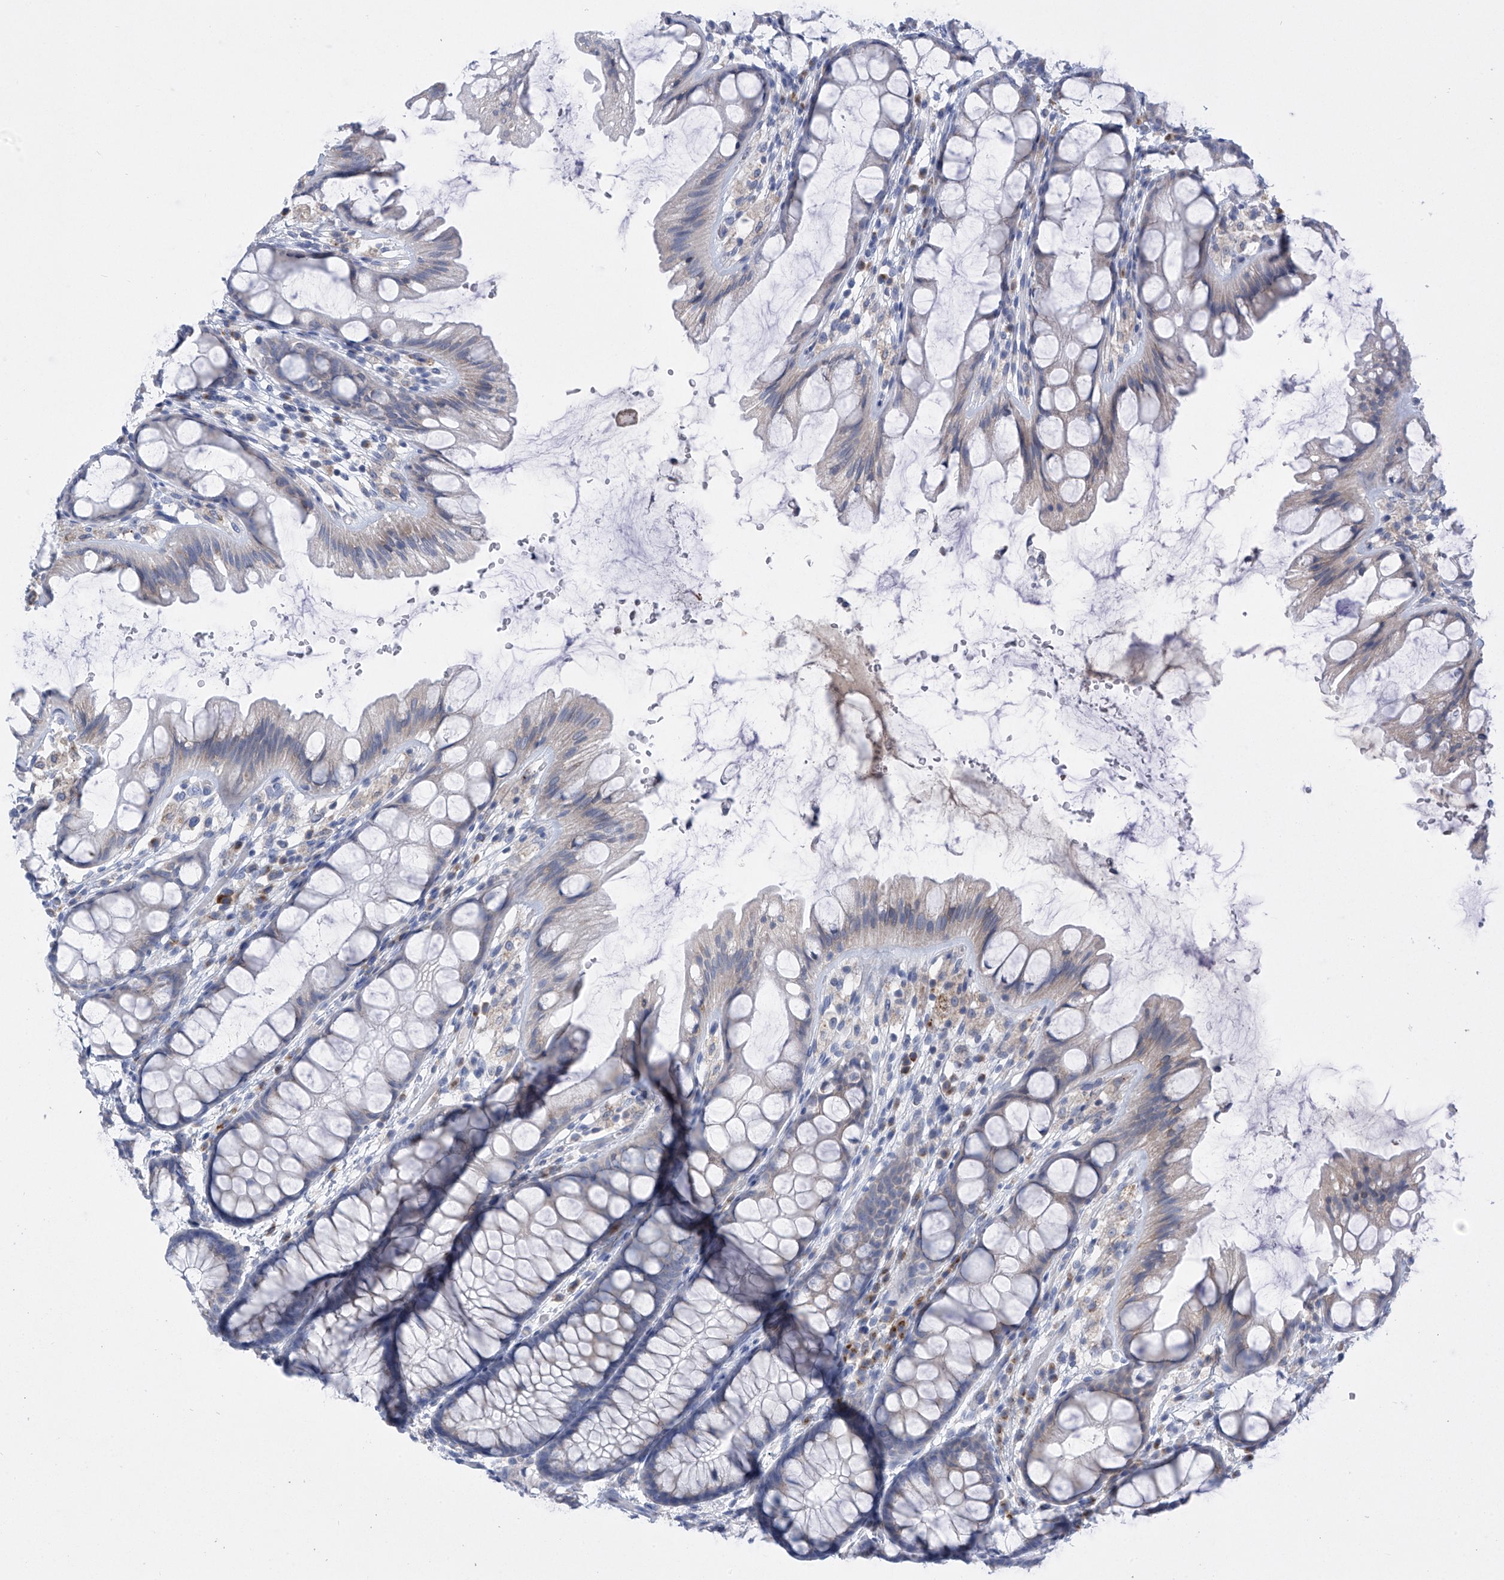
{"staining": {"intensity": "negative", "quantity": "none", "location": "none"}, "tissue": "colon", "cell_type": "Endothelial cells", "image_type": "normal", "snomed": [{"axis": "morphology", "description": "Normal tissue, NOS"}, {"axis": "topography", "description": "Colon"}], "caption": "High power microscopy micrograph of an immunohistochemistry photomicrograph of unremarkable colon, revealing no significant expression in endothelial cells.", "gene": "SLCO4A1", "patient": {"sex": "male", "age": 47}}